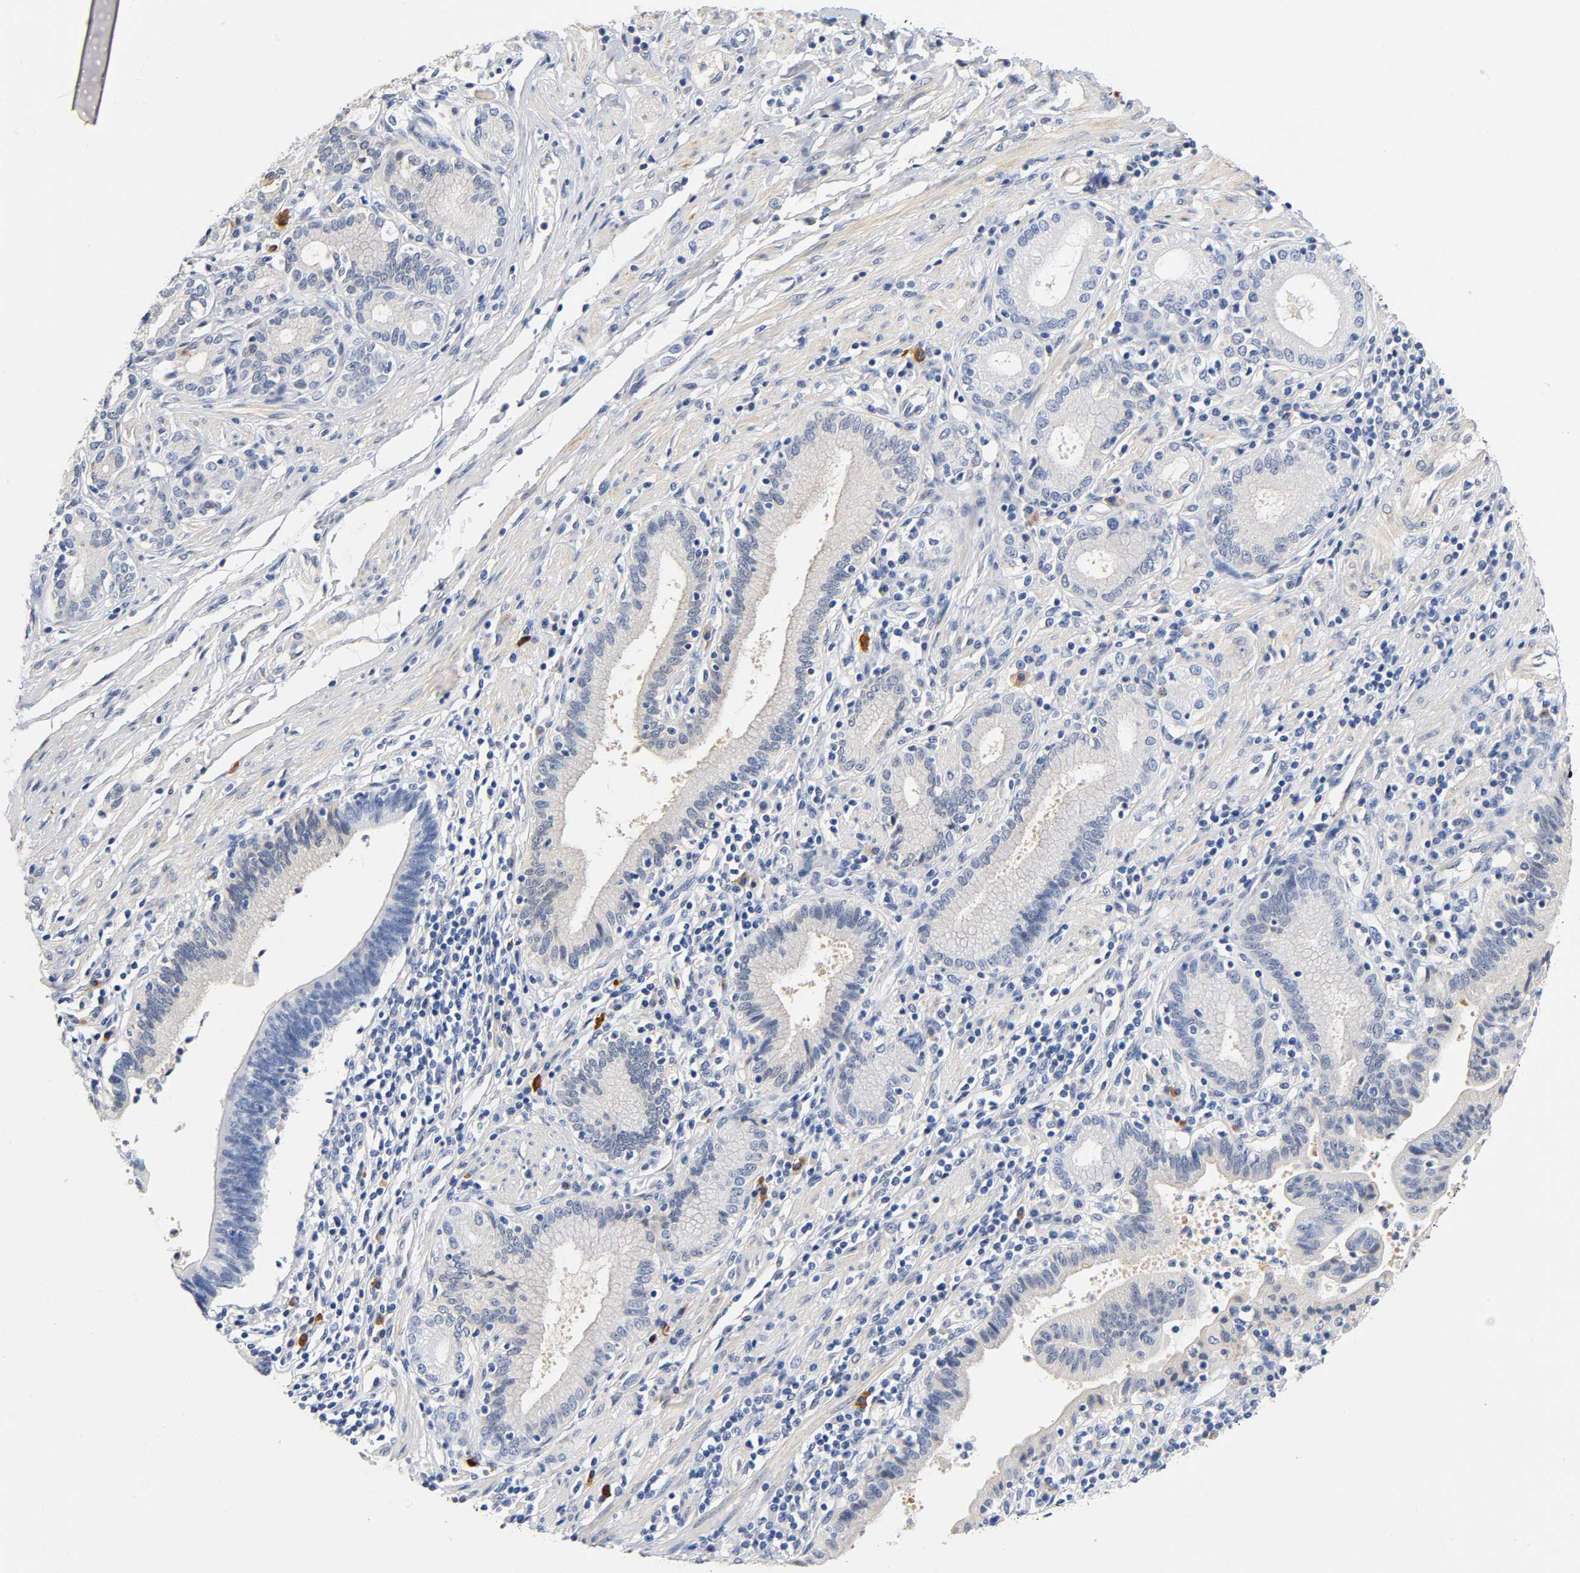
{"staining": {"intensity": "weak", "quantity": "<25%", "location": "cytoplasmic/membranous"}, "tissue": "pancreatic cancer", "cell_type": "Tumor cells", "image_type": "cancer", "snomed": [{"axis": "morphology", "description": "Adenocarcinoma, NOS"}, {"axis": "topography", "description": "Pancreas"}], "caption": "Pancreatic cancer (adenocarcinoma) stained for a protein using immunohistochemistry demonstrates no expression tumor cells.", "gene": "TNC", "patient": {"sex": "female", "age": 48}}